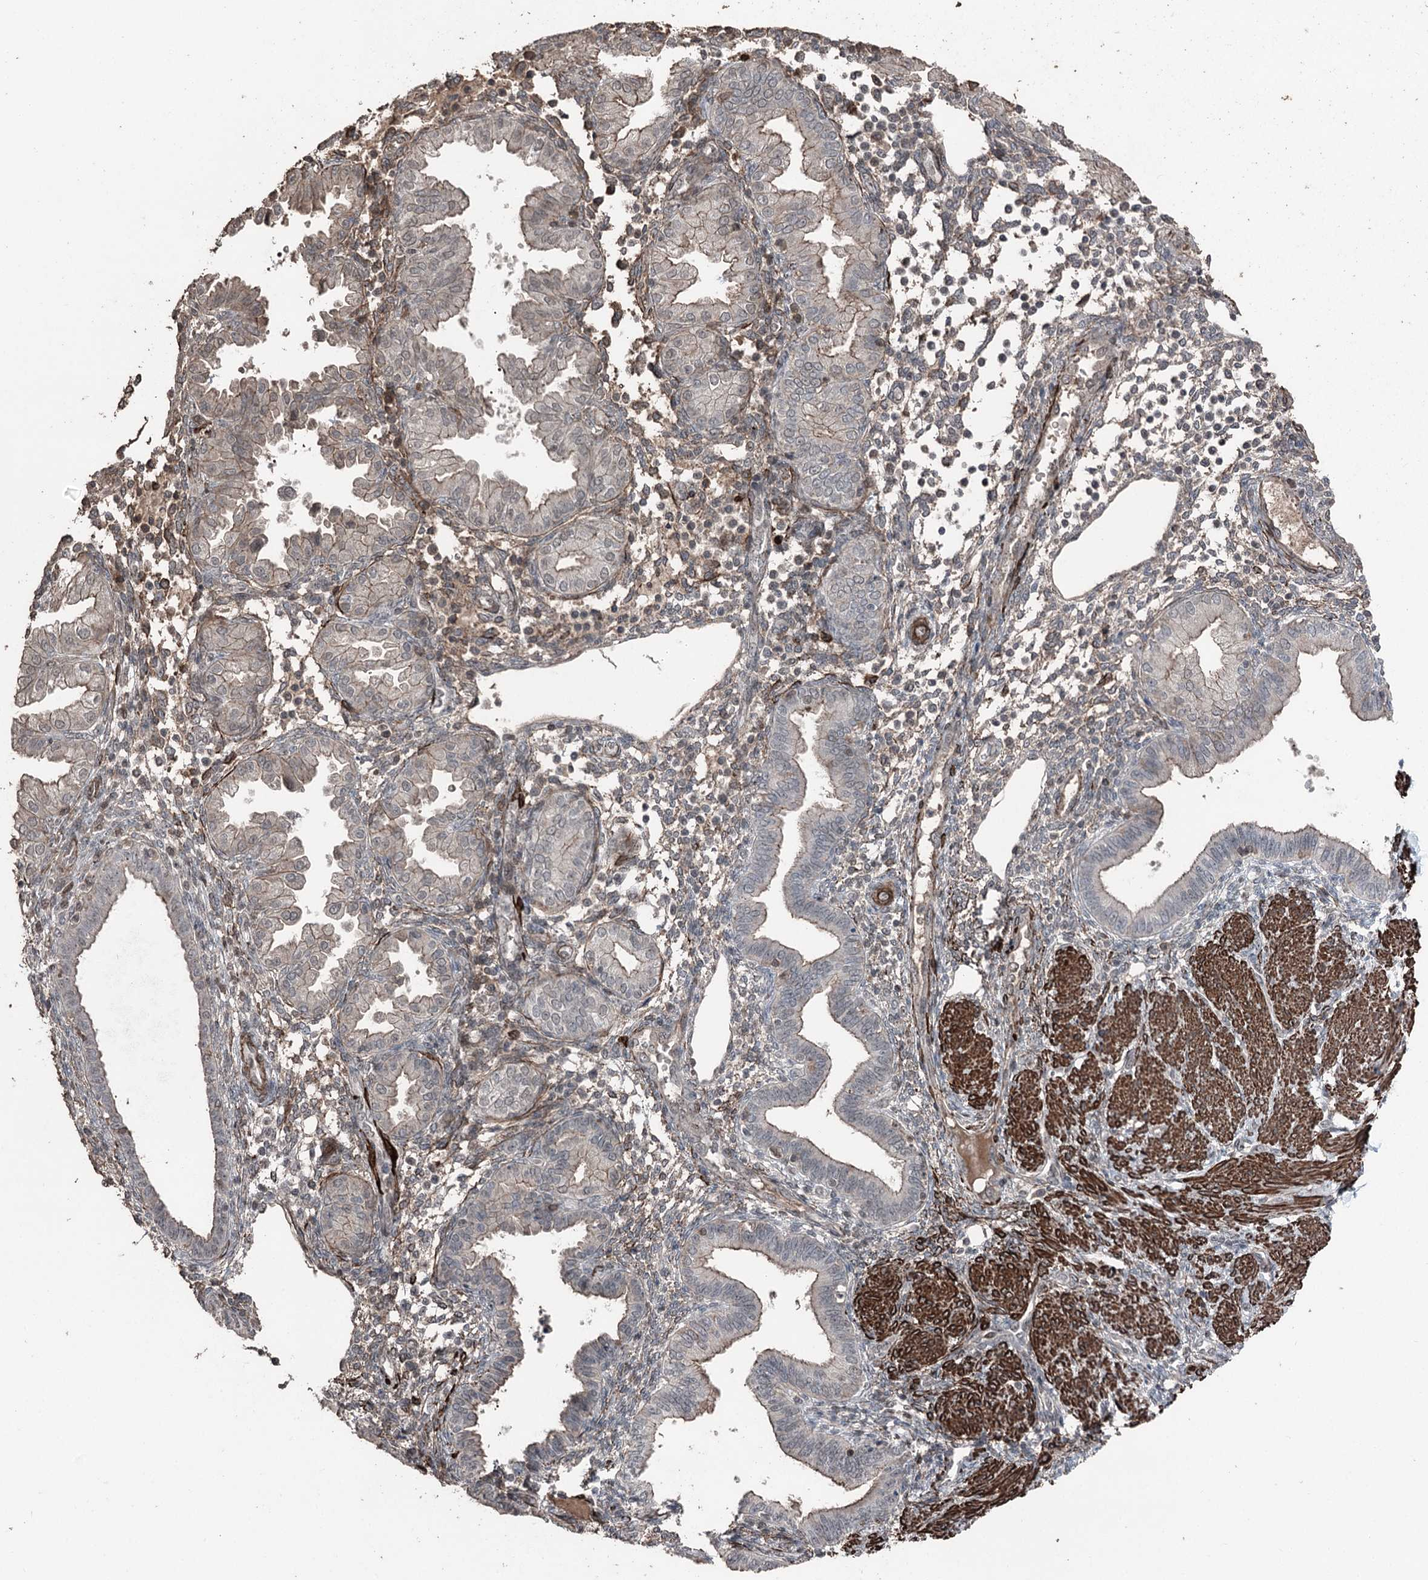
{"staining": {"intensity": "weak", "quantity": "25%-75%", "location": "cytoplasmic/membranous"}, "tissue": "endometrium", "cell_type": "Cells in endometrial stroma", "image_type": "normal", "snomed": [{"axis": "morphology", "description": "Normal tissue, NOS"}, {"axis": "topography", "description": "Endometrium"}], "caption": "There is low levels of weak cytoplasmic/membranous expression in cells in endometrial stroma of normal endometrium, as demonstrated by immunohistochemical staining (brown color).", "gene": "CCDC82", "patient": {"sex": "female", "age": 53}}